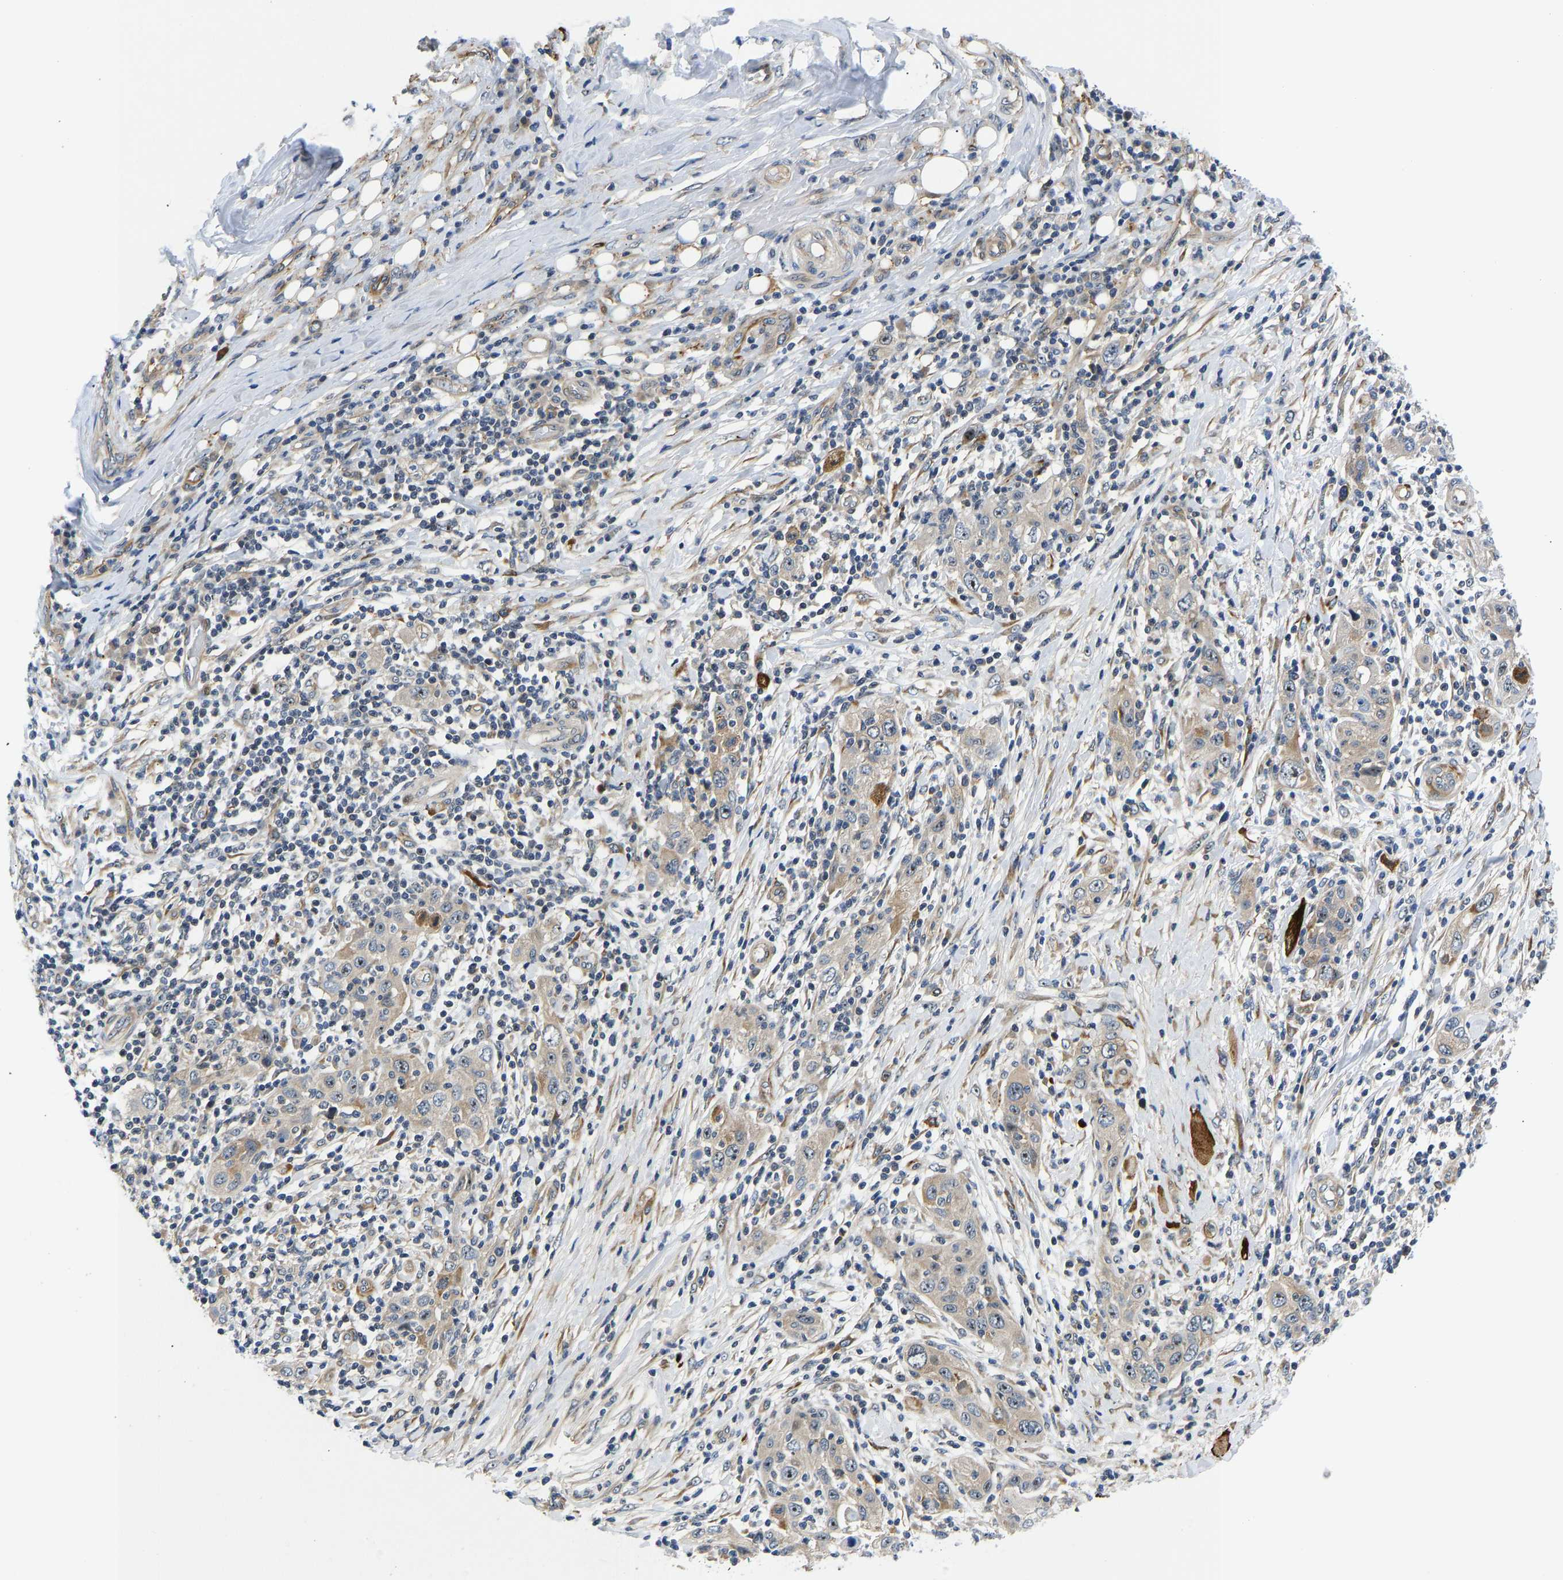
{"staining": {"intensity": "weak", "quantity": "25%-75%", "location": "cytoplasmic/membranous,nuclear"}, "tissue": "skin cancer", "cell_type": "Tumor cells", "image_type": "cancer", "snomed": [{"axis": "morphology", "description": "Squamous cell carcinoma, NOS"}, {"axis": "topography", "description": "Skin"}], "caption": "Skin cancer stained for a protein (brown) reveals weak cytoplasmic/membranous and nuclear positive positivity in approximately 25%-75% of tumor cells.", "gene": "RESF1", "patient": {"sex": "female", "age": 88}}